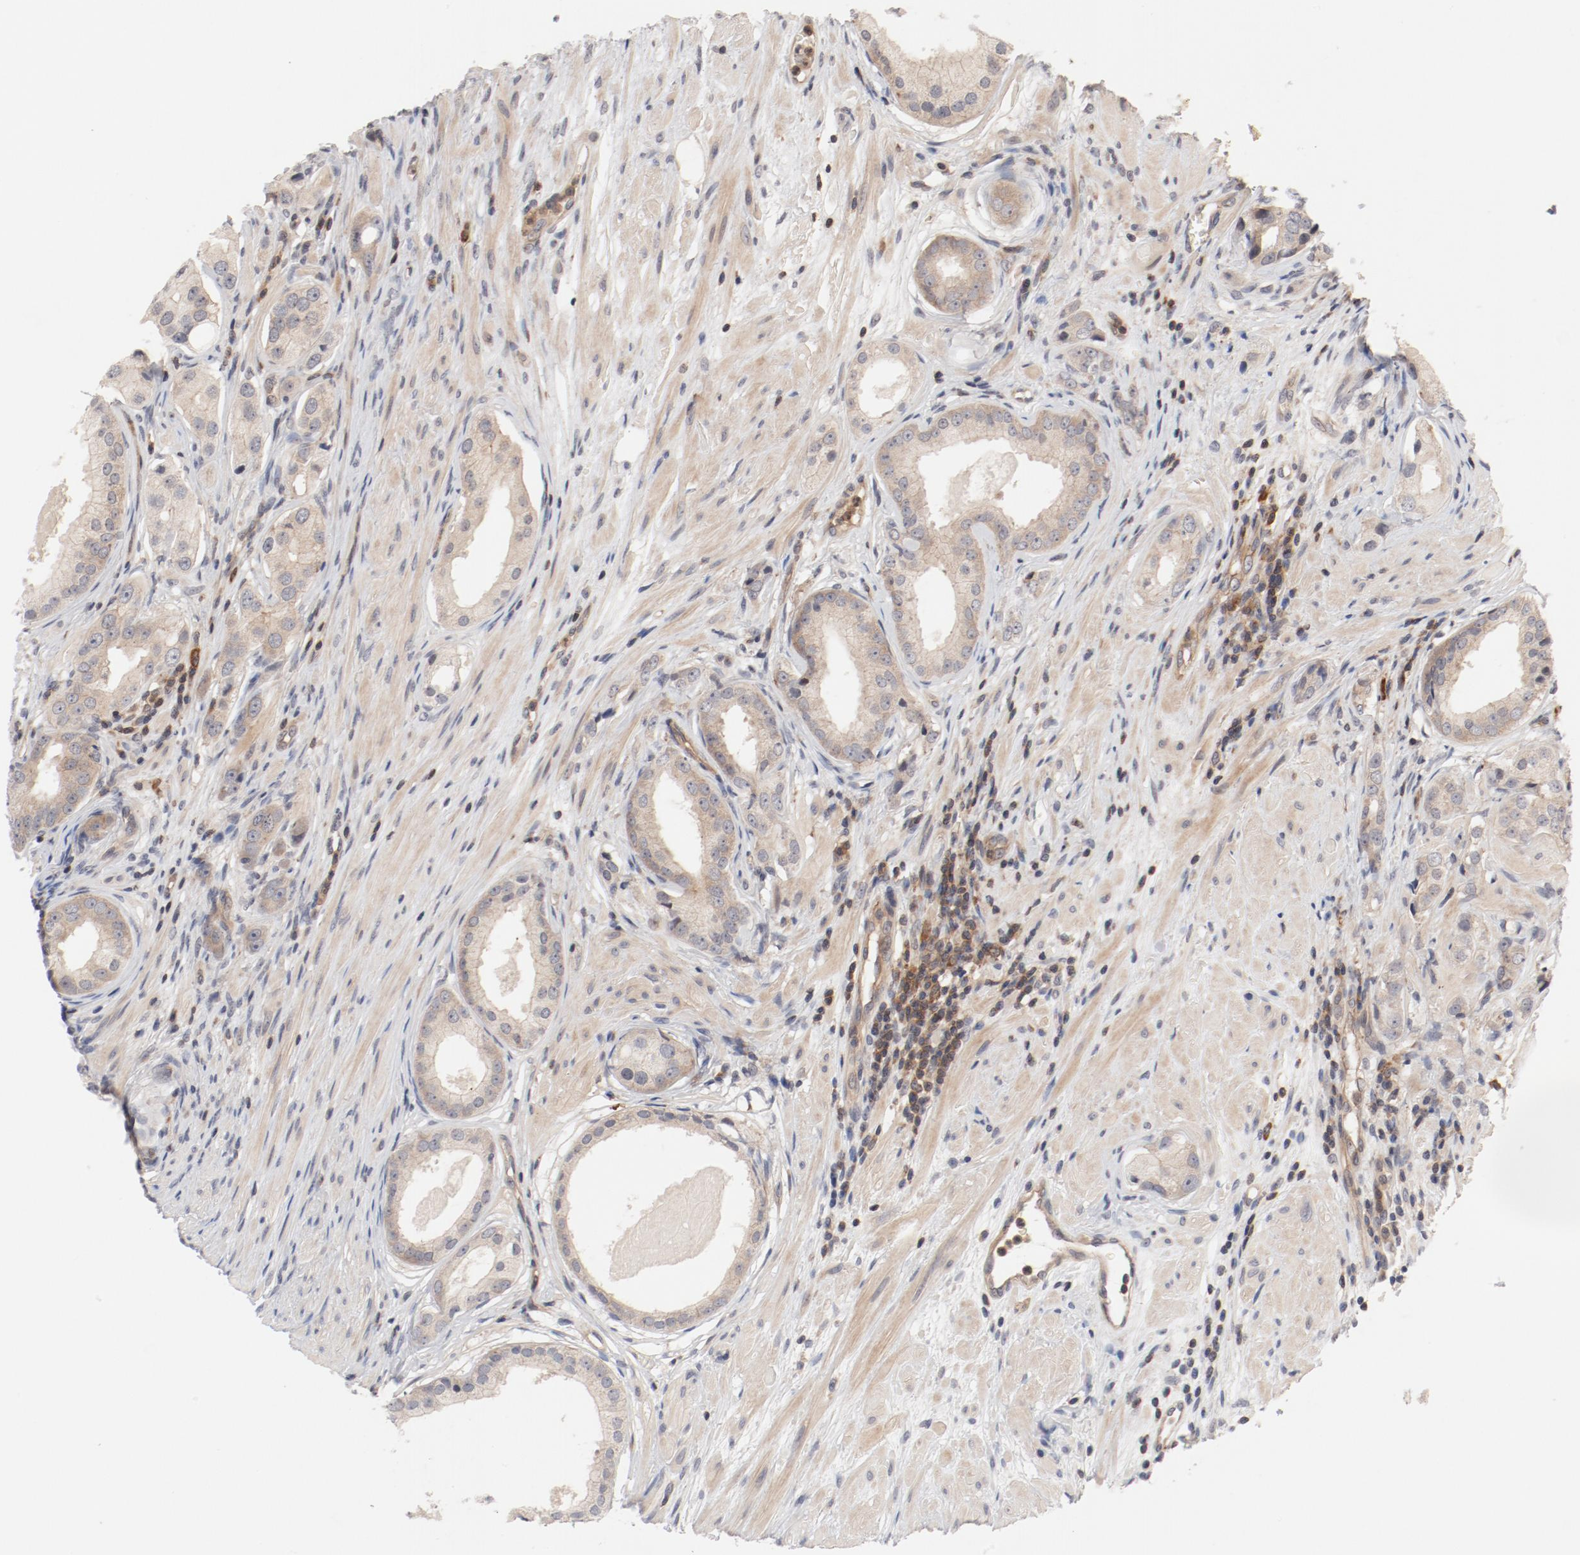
{"staining": {"intensity": "weak", "quantity": "25%-75%", "location": "cytoplasmic/membranous"}, "tissue": "prostate cancer", "cell_type": "Tumor cells", "image_type": "cancer", "snomed": [{"axis": "morphology", "description": "Adenocarcinoma, Medium grade"}, {"axis": "topography", "description": "Prostate"}], "caption": "Immunohistochemistry of human medium-grade adenocarcinoma (prostate) reveals low levels of weak cytoplasmic/membranous expression in approximately 25%-75% of tumor cells.", "gene": "ZNF267", "patient": {"sex": "male", "age": 53}}